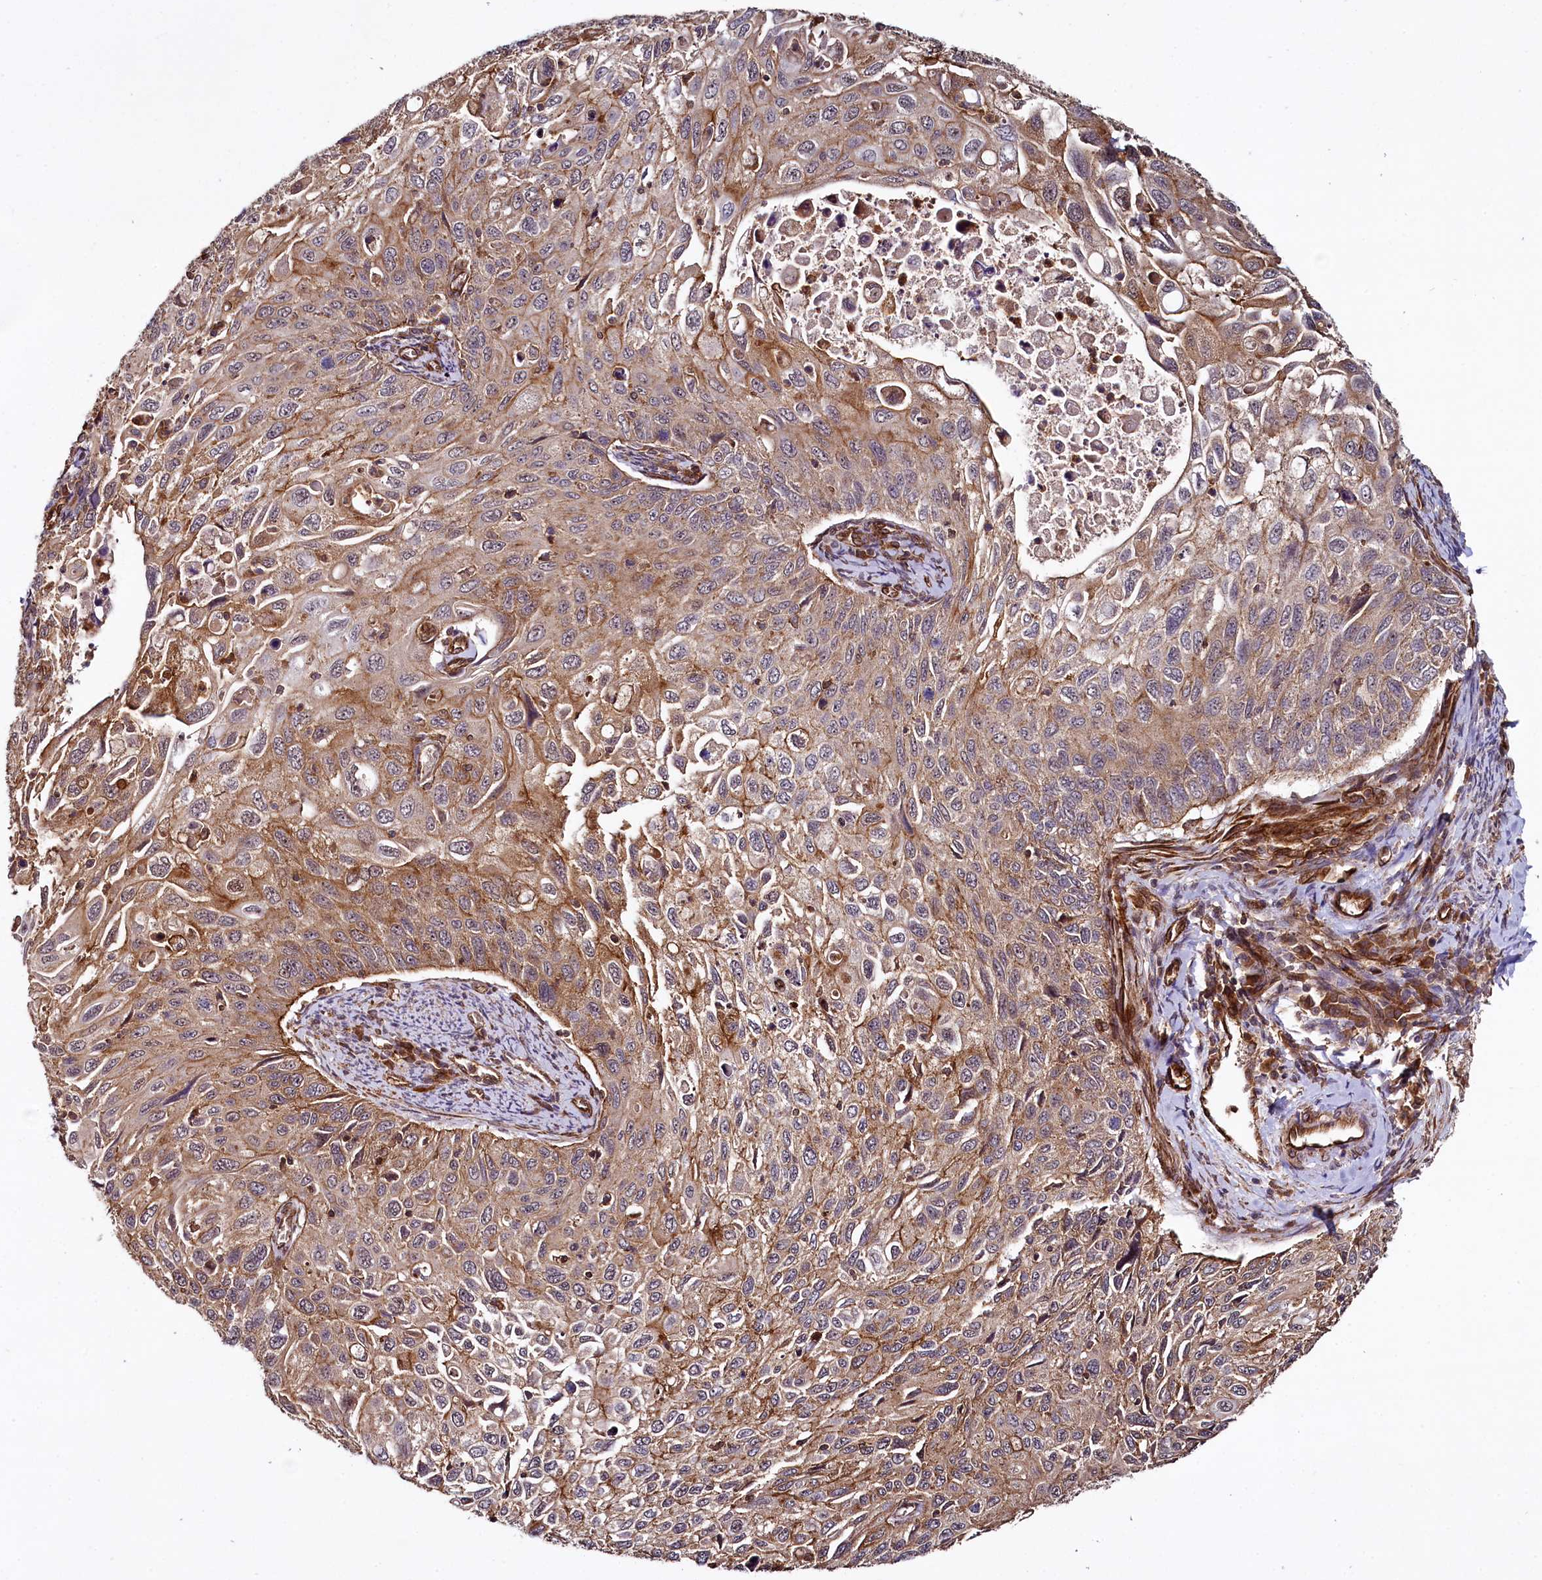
{"staining": {"intensity": "moderate", "quantity": ">75%", "location": "cytoplasmic/membranous"}, "tissue": "cervical cancer", "cell_type": "Tumor cells", "image_type": "cancer", "snomed": [{"axis": "morphology", "description": "Squamous cell carcinoma, NOS"}, {"axis": "topography", "description": "Cervix"}], "caption": "Immunohistochemical staining of cervical squamous cell carcinoma exhibits medium levels of moderate cytoplasmic/membranous positivity in approximately >75% of tumor cells.", "gene": "SVIP", "patient": {"sex": "female", "age": 70}}